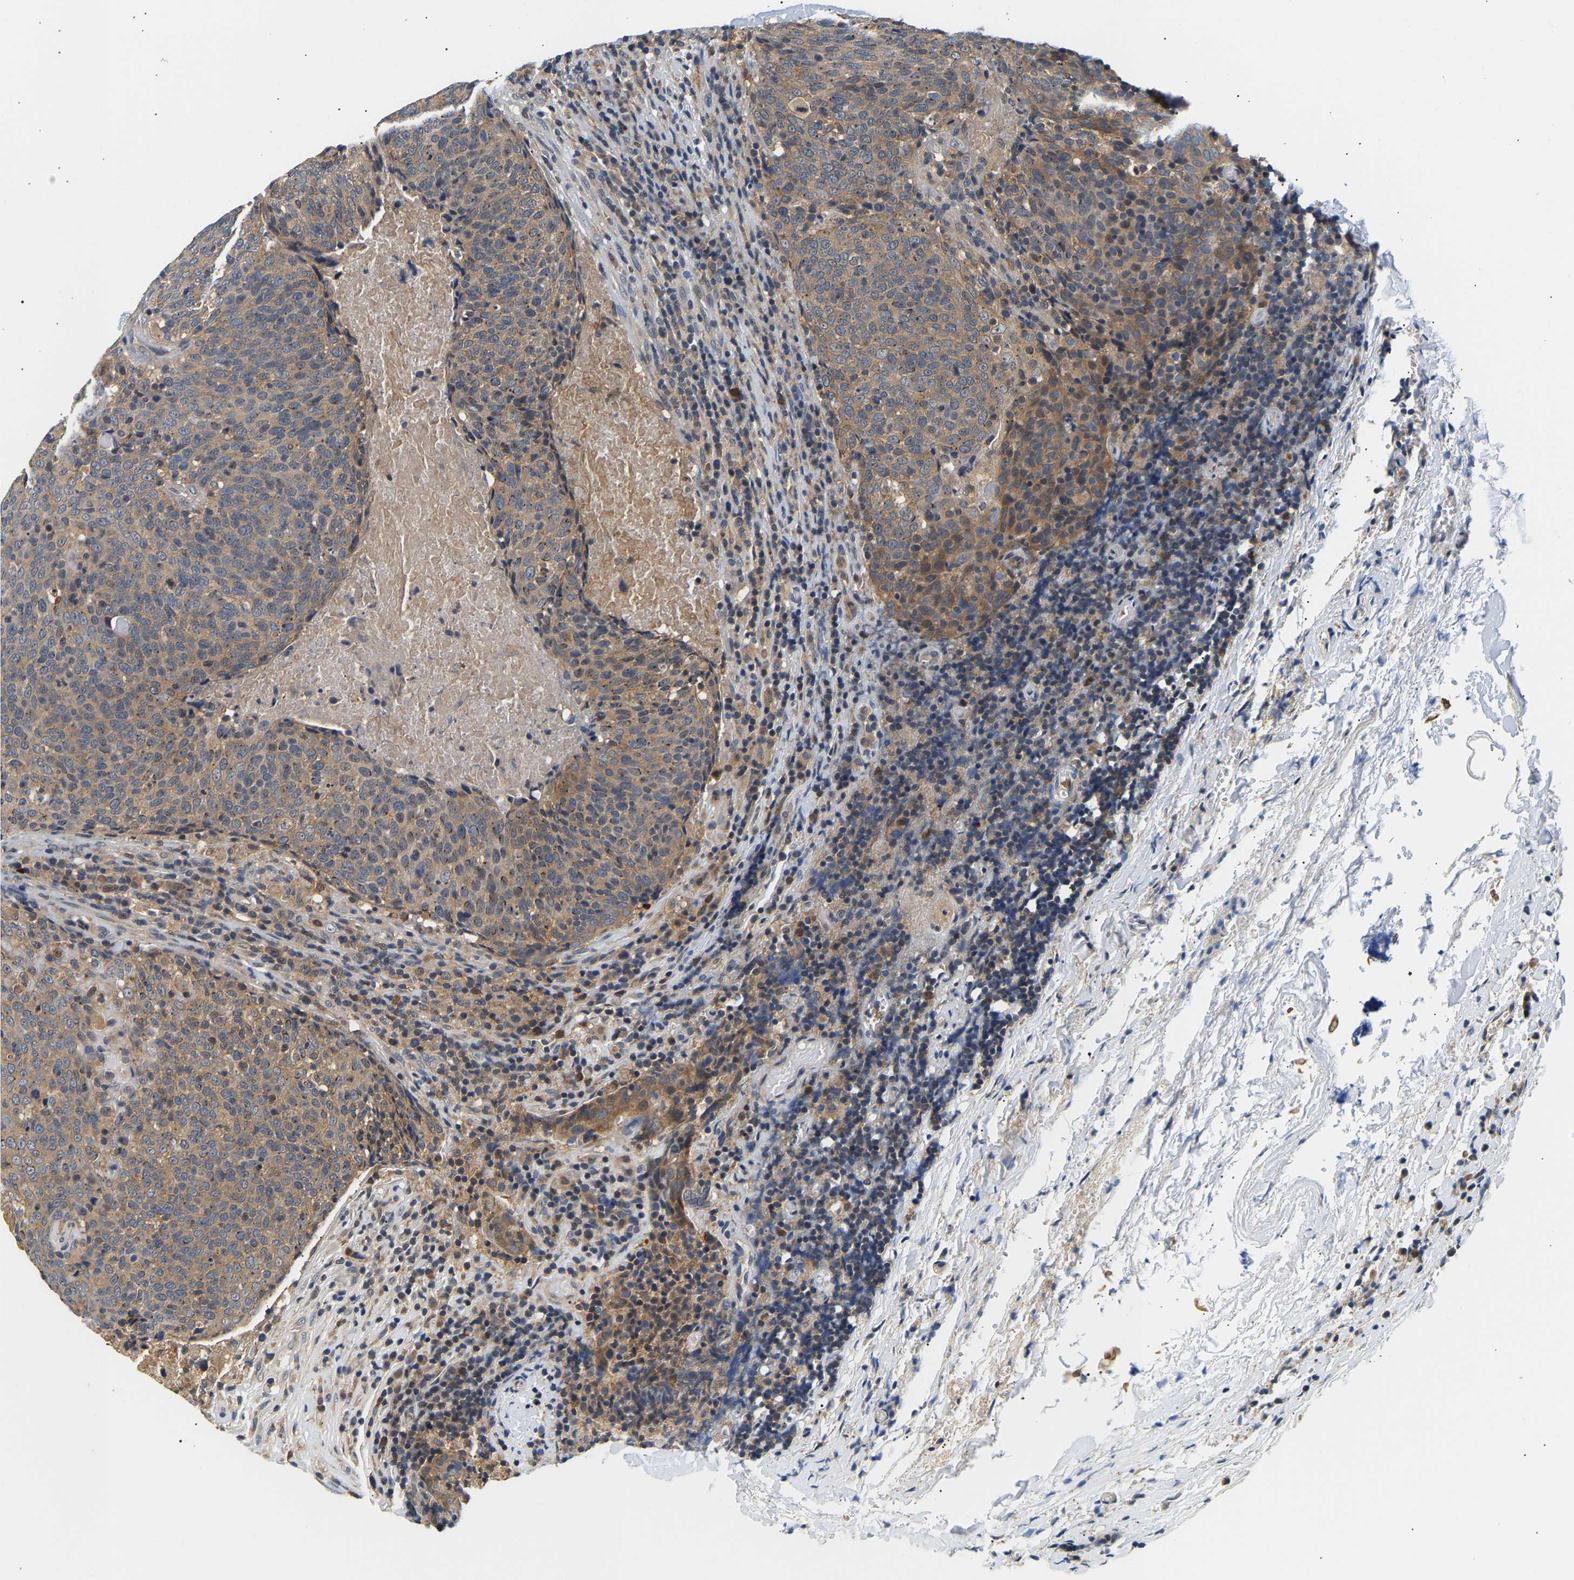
{"staining": {"intensity": "weak", "quantity": ">75%", "location": "cytoplasmic/membranous"}, "tissue": "head and neck cancer", "cell_type": "Tumor cells", "image_type": "cancer", "snomed": [{"axis": "morphology", "description": "Squamous cell carcinoma, NOS"}, {"axis": "morphology", "description": "Squamous cell carcinoma, metastatic, NOS"}, {"axis": "topography", "description": "Lymph node"}, {"axis": "topography", "description": "Head-Neck"}], "caption": "Brown immunohistochemical staining in head and neck metastatic squamous cell carcinoma demonstrates weak cytoplasmic/membranous staining in about >75% of tumor cells.", "gene": "PPID", "patient": {"sex": "male", "age": 62}}